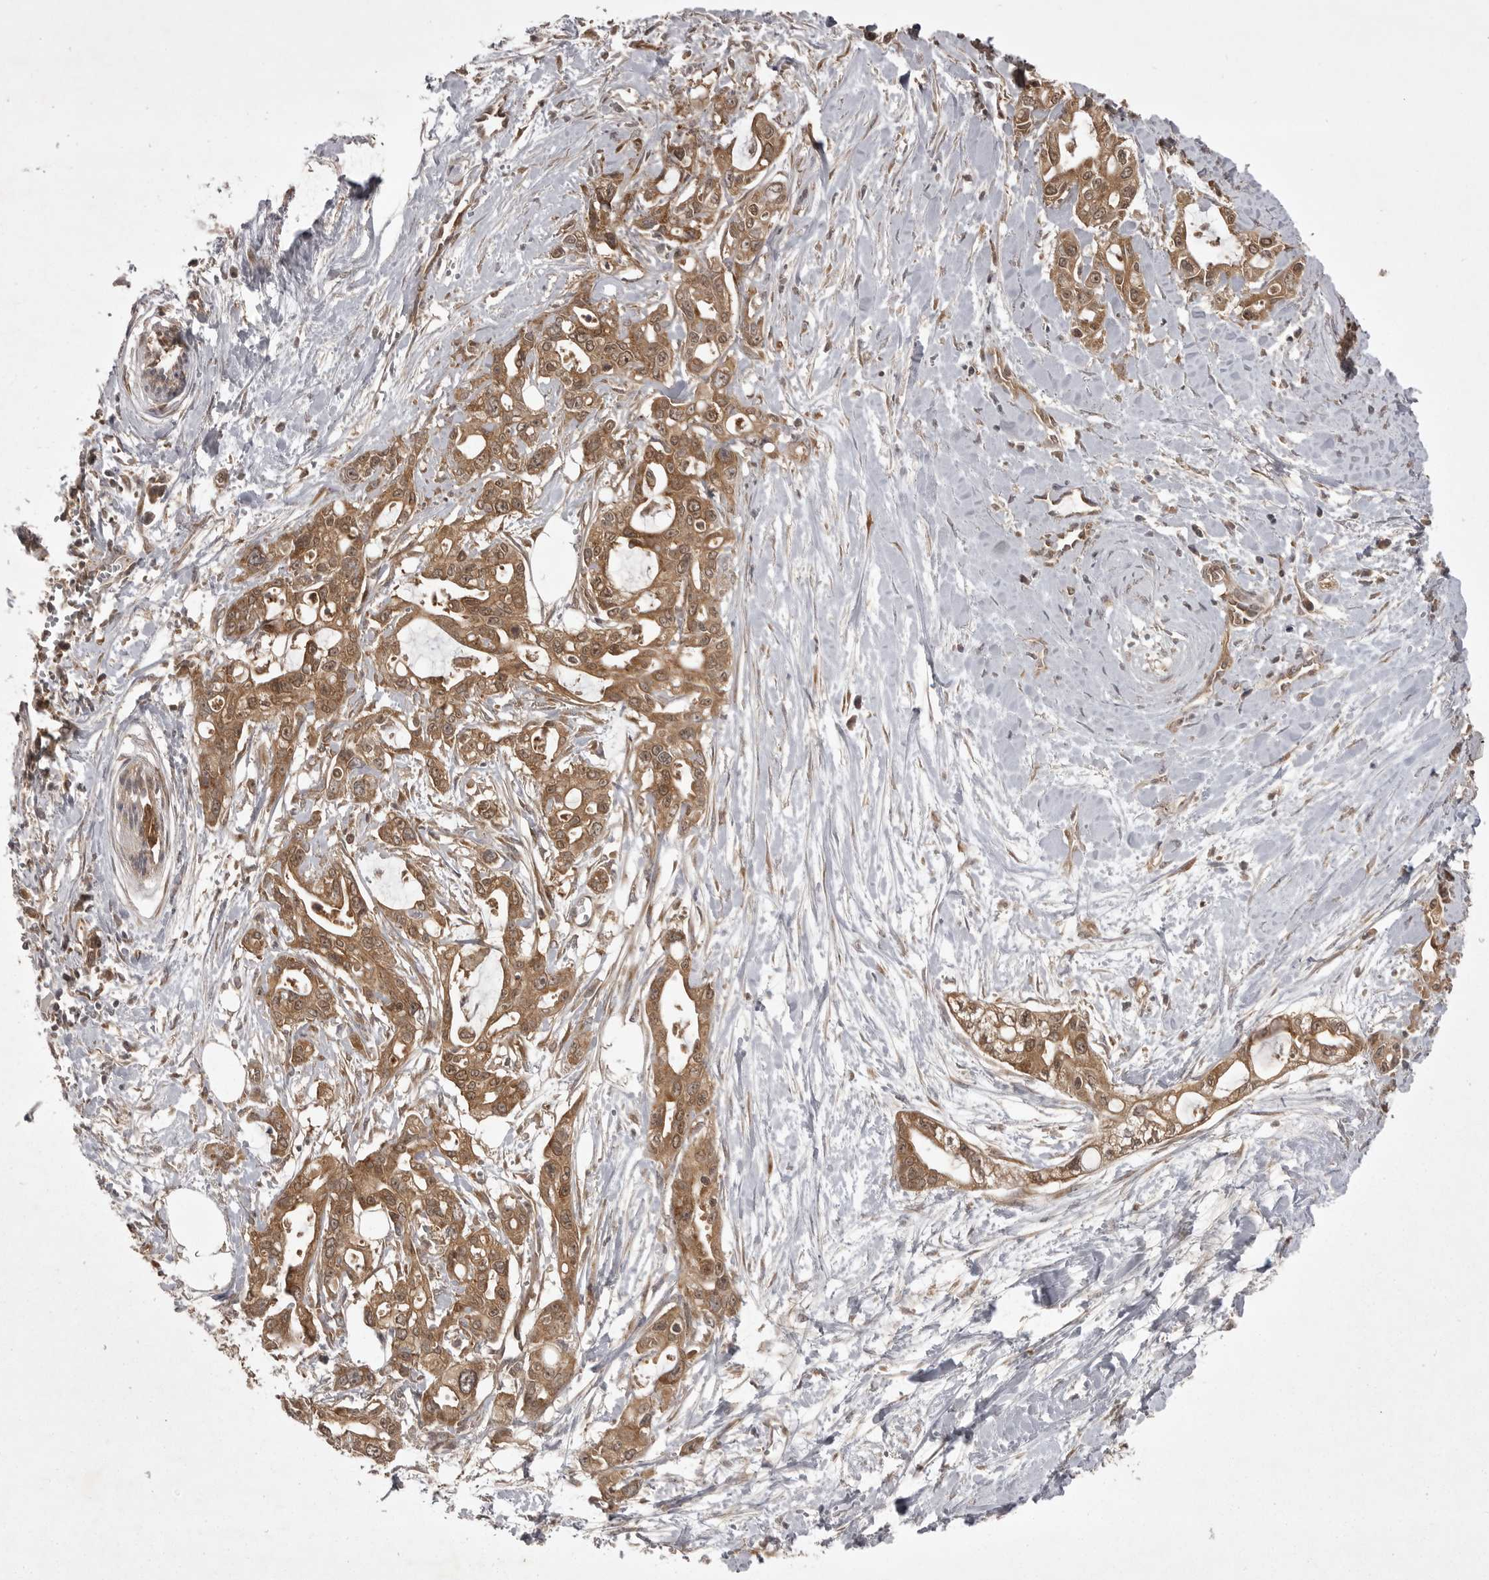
{"staining": {"intensity": "moderate", "quantity": ">75%", "location": "cytoplasmic/membranous"}, "tissue": "pancreatic cancer", "cell_type": "Tumor cells", "image_type": "cancer", "snomed": [{"axis": "morphology", "description": "Adenocarcinoma, NOS"}, {"axis": "topography", "description": "Pancreas"}], "caption": "Human adenocarcinoma (pancreatic) stained for a protein (brown) demonstrates moderate cytoplasmic/membranous positive staining in about >75% of tumor cells.", "gene": "STK24", "patient": {"sex": "male", "age": 68}}